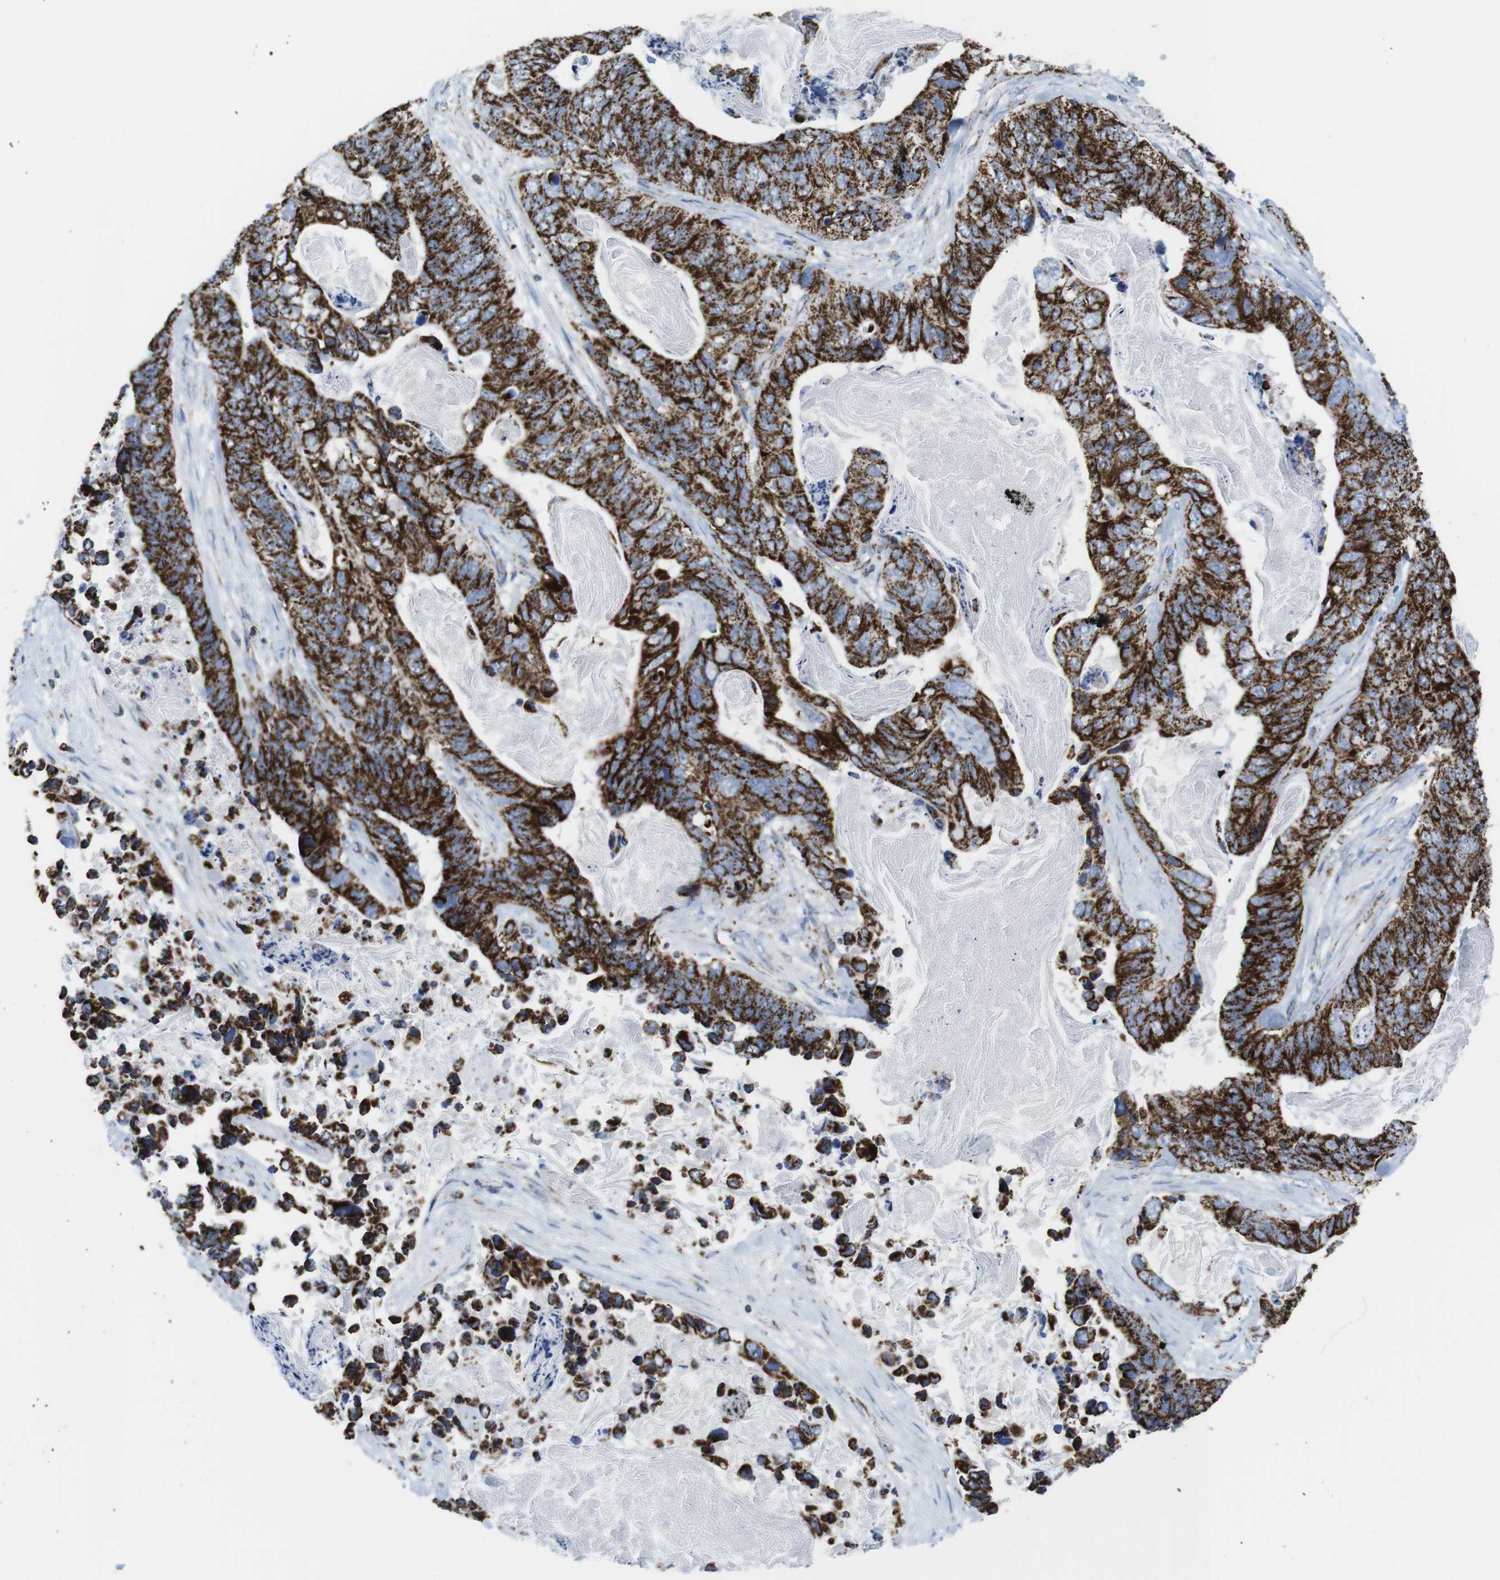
{"staining": {"intensity": "strong", "quantity": ">75%", "location": "cytoplasmic/membranous"}, "tissue": "stomach cancer", "cell_type": "Tumor cells", "image_type": "cancer", "snomed": [{"axis": "morphology", "description": "Adenocarcinoma, NOS"}, {"axis": "topography", "description": "Stomach"}], "caption": "Immunohistochemistry of stomach cancer shows high levels of strong cytoplasmic/membranous staining in approximately >75% of tumor cells.", "gene": "ATP5PO", "patient": {"sex": "female", "age": 89}}